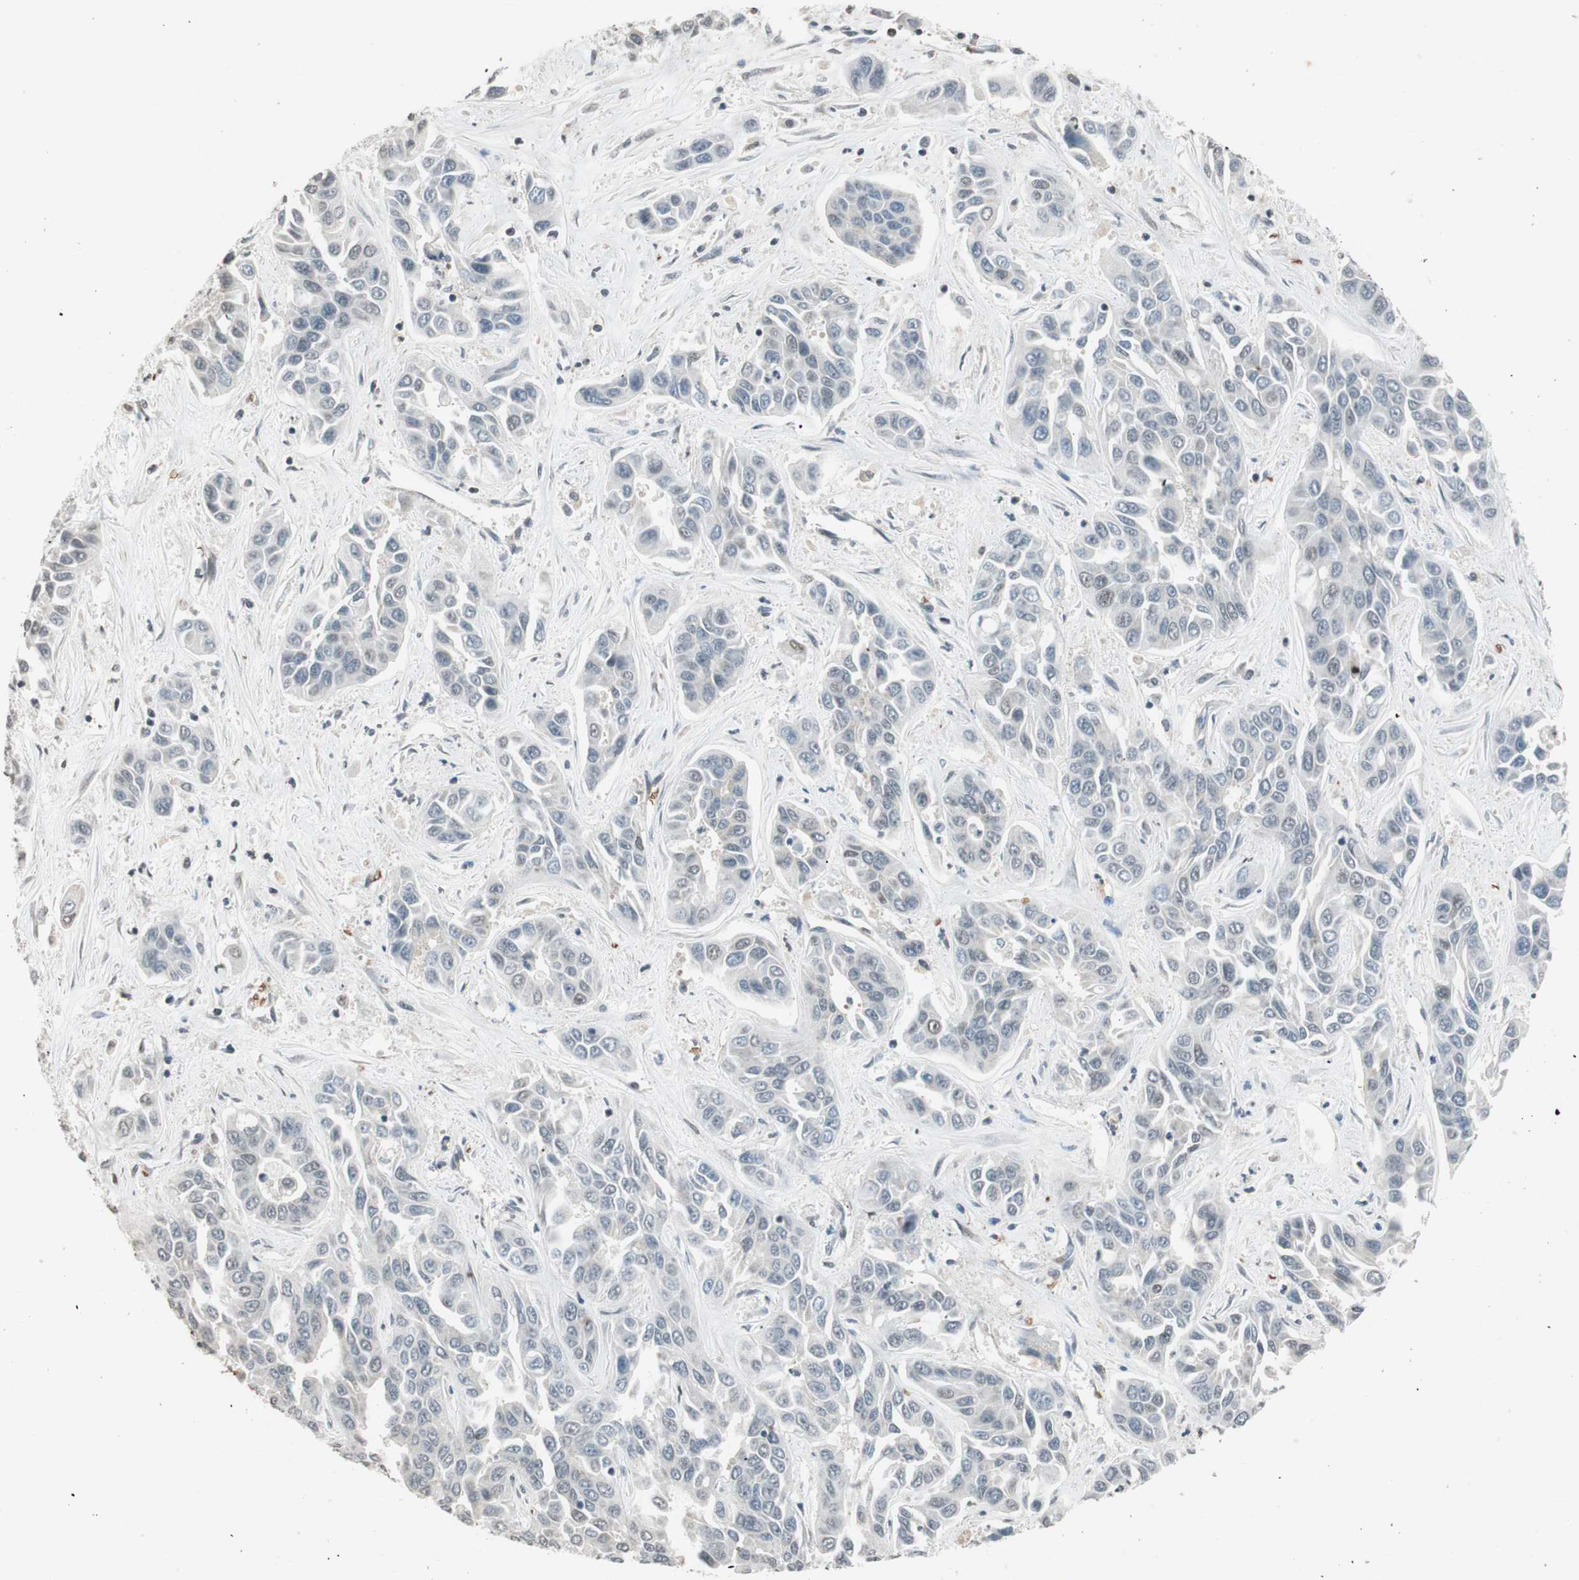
{"staining": {"intensity": "negative", "quantity": "none", "location": "none"}, "tissue": "liver cancer", "cell_type": "Tumor cells", "image_type": "cancer", "snomed": [{"axis": "morphology", "description": "Cholangiocarcinoma"}, {"axis": "topography", "description": "Liver"}], "caption": "This image is of liver cholangiocarcinoma stained with immunohistochemistry (IHC) to label a protein in brown with the nuclei are counter-stained blue. There is no positivity in tumor cells.", "gene": "GYPC", "patient": {"sex": "female", "age": 52}}